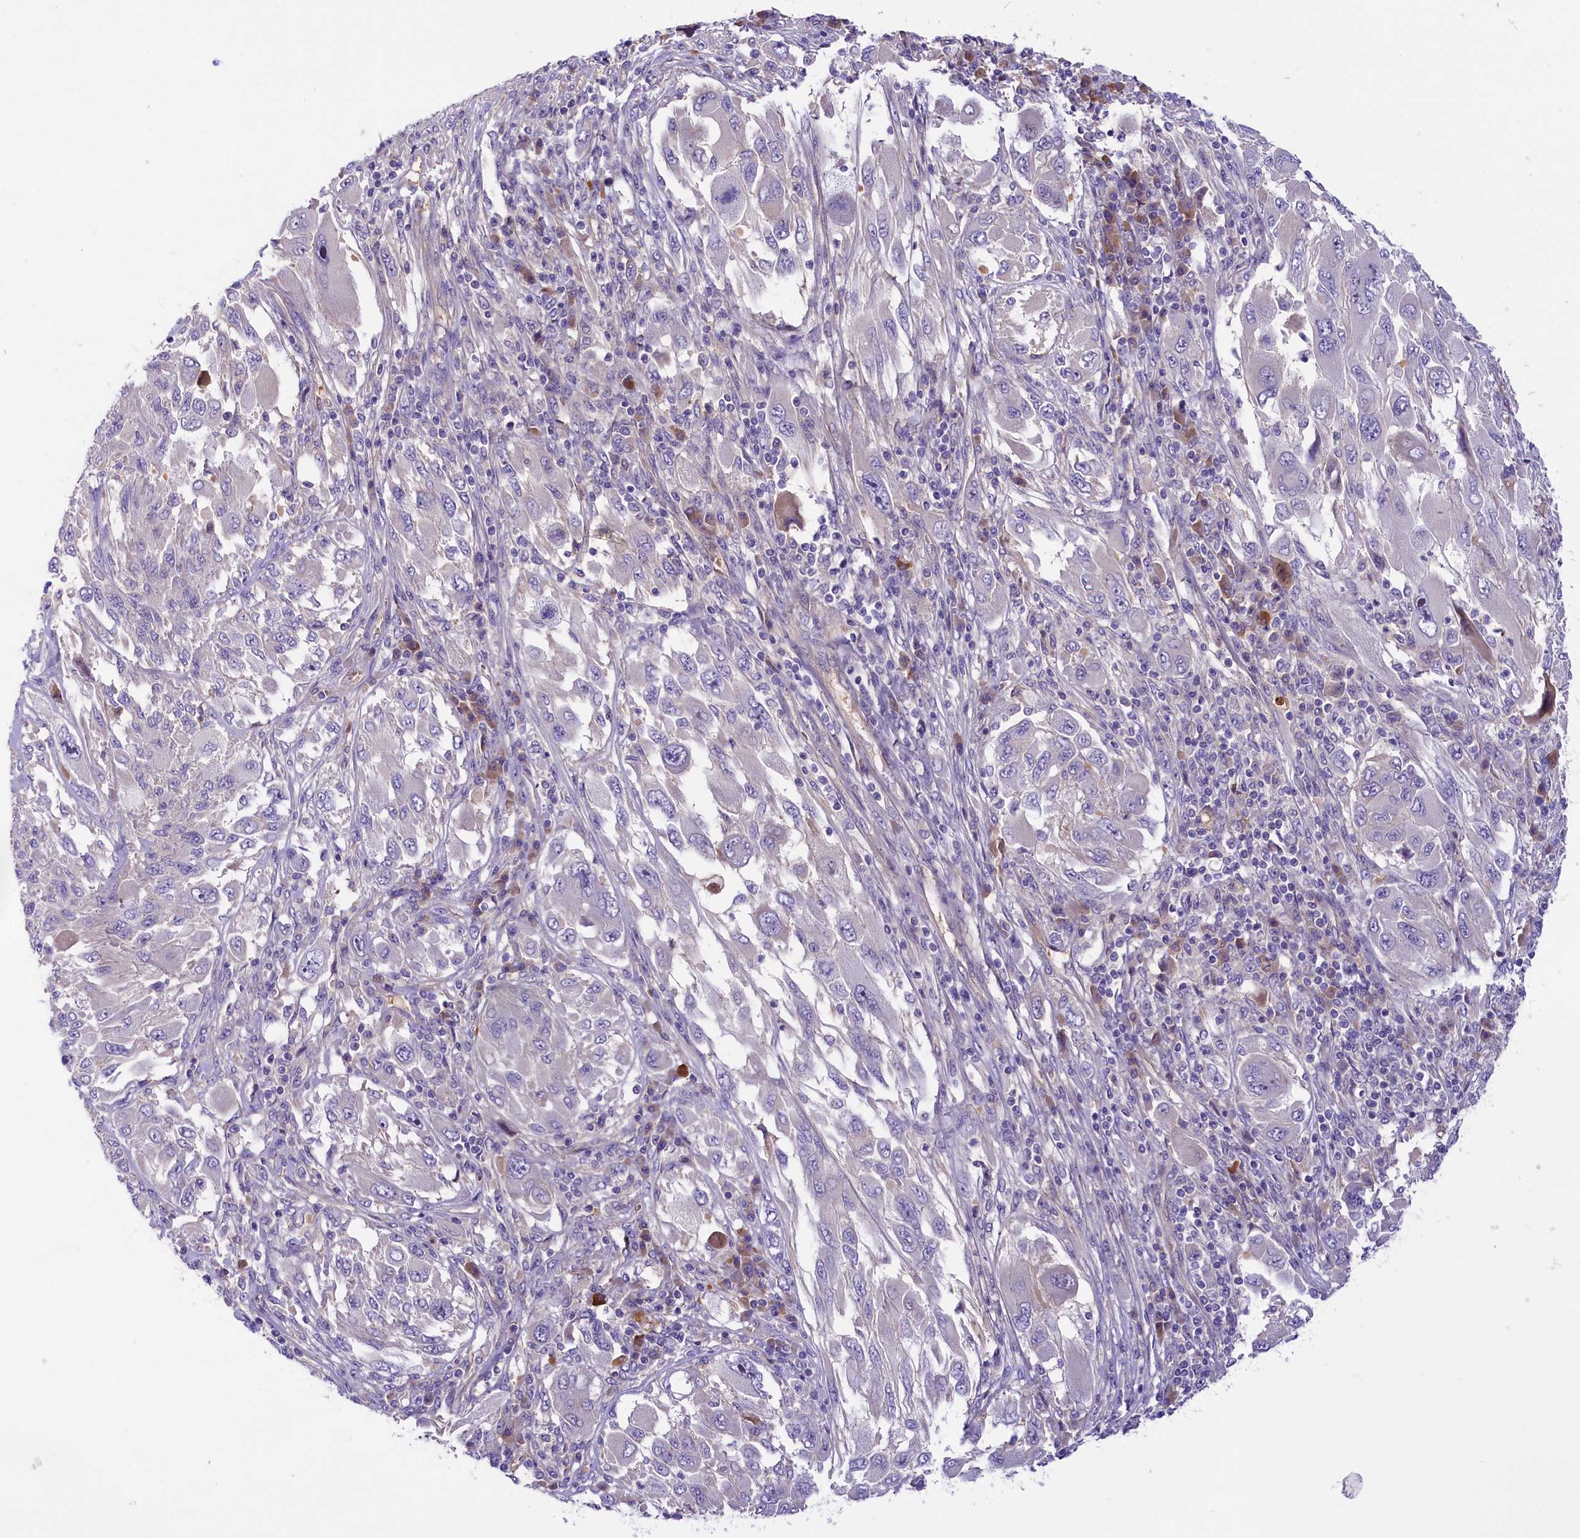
{"staining": {"intensity": "negative", "quantity": "none", "location": "none"}, "tissue": "melanoma", "cell_type": "Tumor cells", "image_type": "cancer", "snomed": [{"axis": "morphology", "description": "Malignant melanoma, NOS"}, {"axis": "topography", "description": "Skin"}], "caption": "High magnification brightfield microscopy of malignant melanoma stained with DAB (3,3'-diaminobenzidine) (brown) and counterstained with hematoxylin (blue): tumor cells show no significant positivity.", "gene": "CCDC32", "patient": {"sex": "female", "age": 91}}